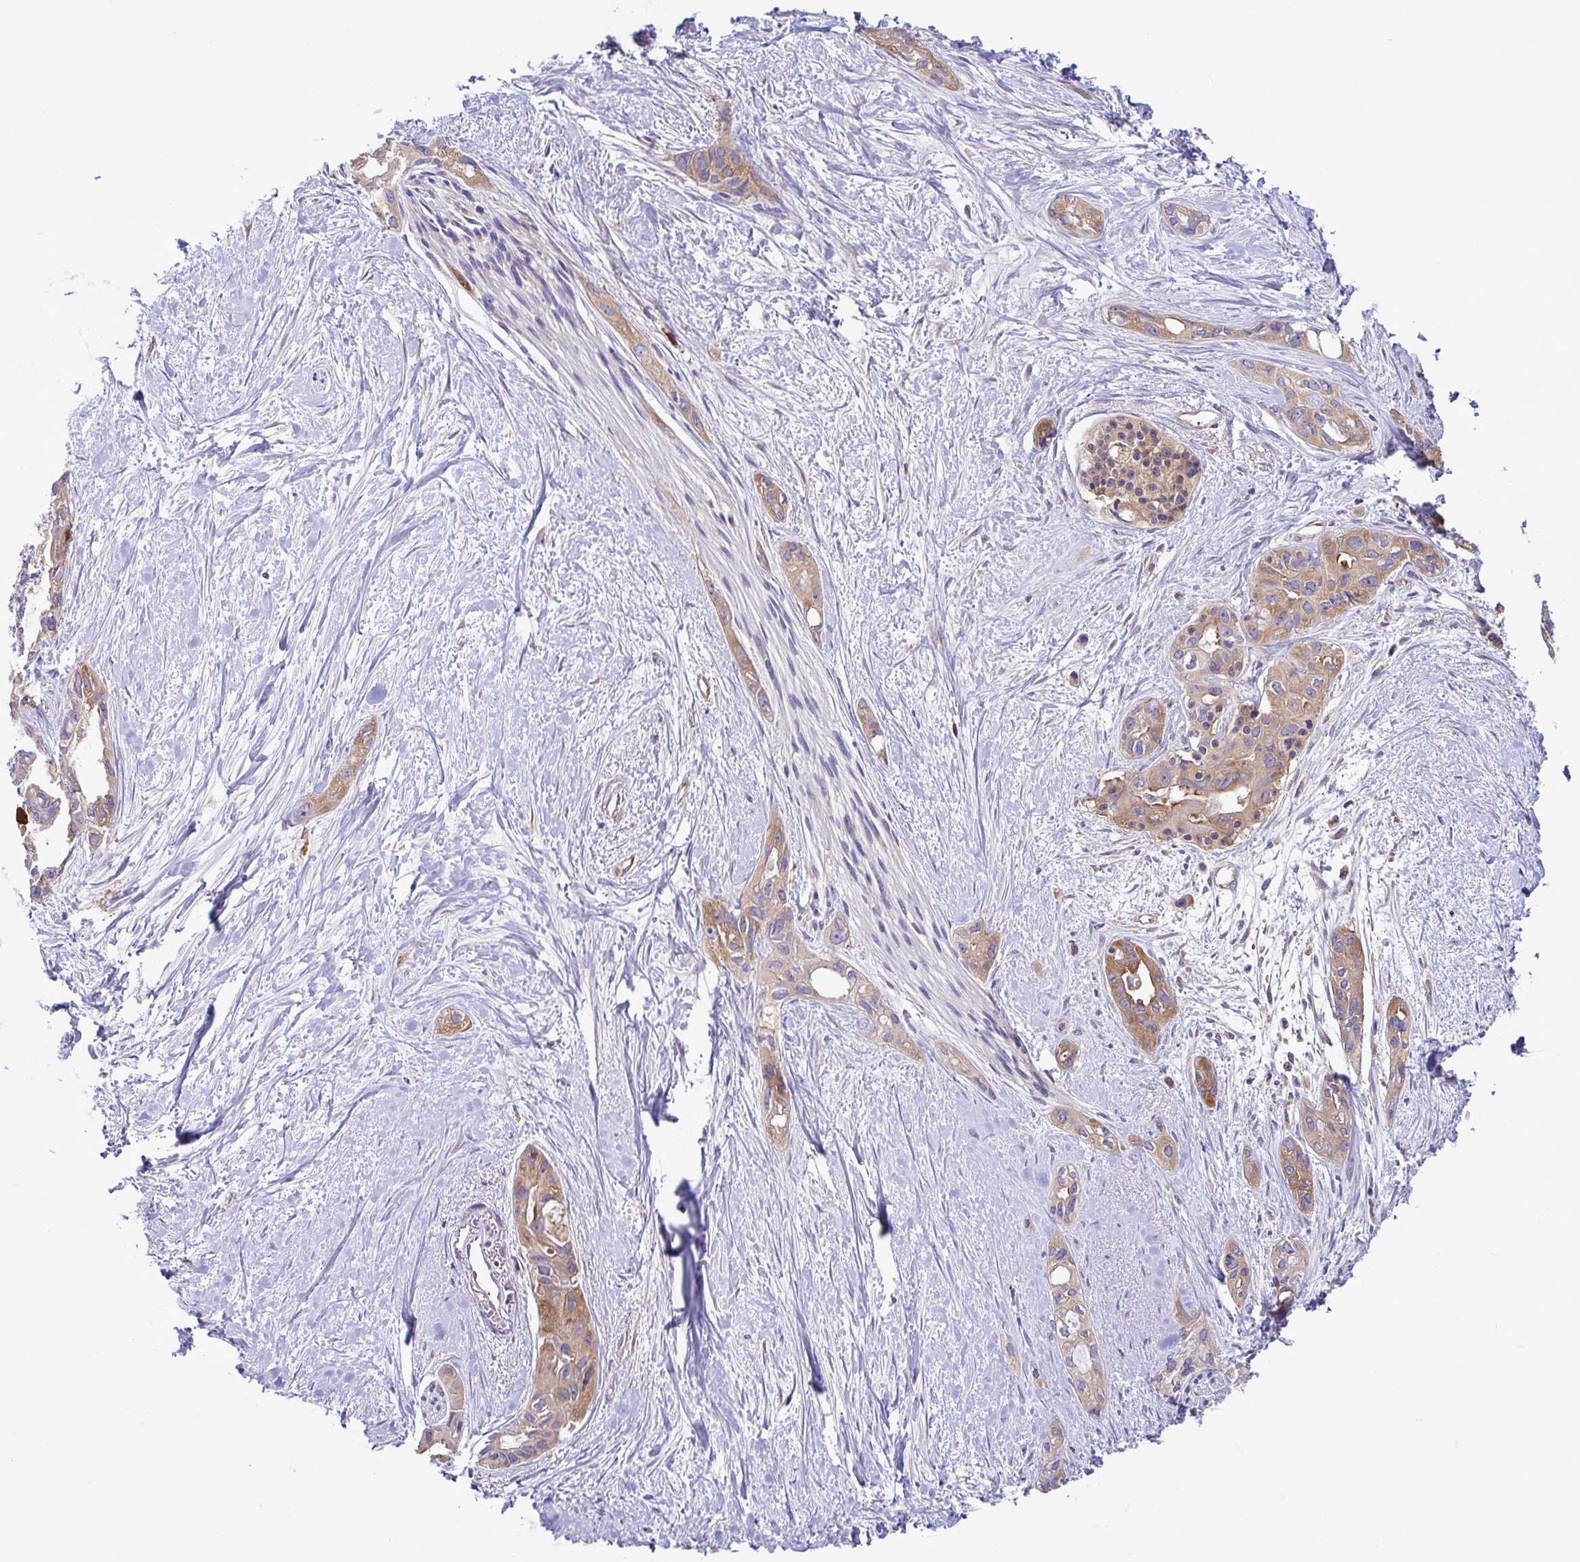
{"staining": {"intensity": "moderate", "quantity": ">75%", "location": "cytoplasmic/membranous"}, "tissue": "pancreatic cancer", "cell_type": "Tumor cells", "image_type": "cancer", "snomed": [{"axis": "morphology", "description": "Adenocarcinoma, NOS"}, {"axis": "topography", "description": "Pancreas"}], "caption": "Immunohistochemical staining of pancreatic cancer shows medium levels of moderate cytoplasmic/membranous protein expression in approximately >75% of tumor cells.", "gene": "LARS1", "patient": {"sex": "female", "age": 50}}